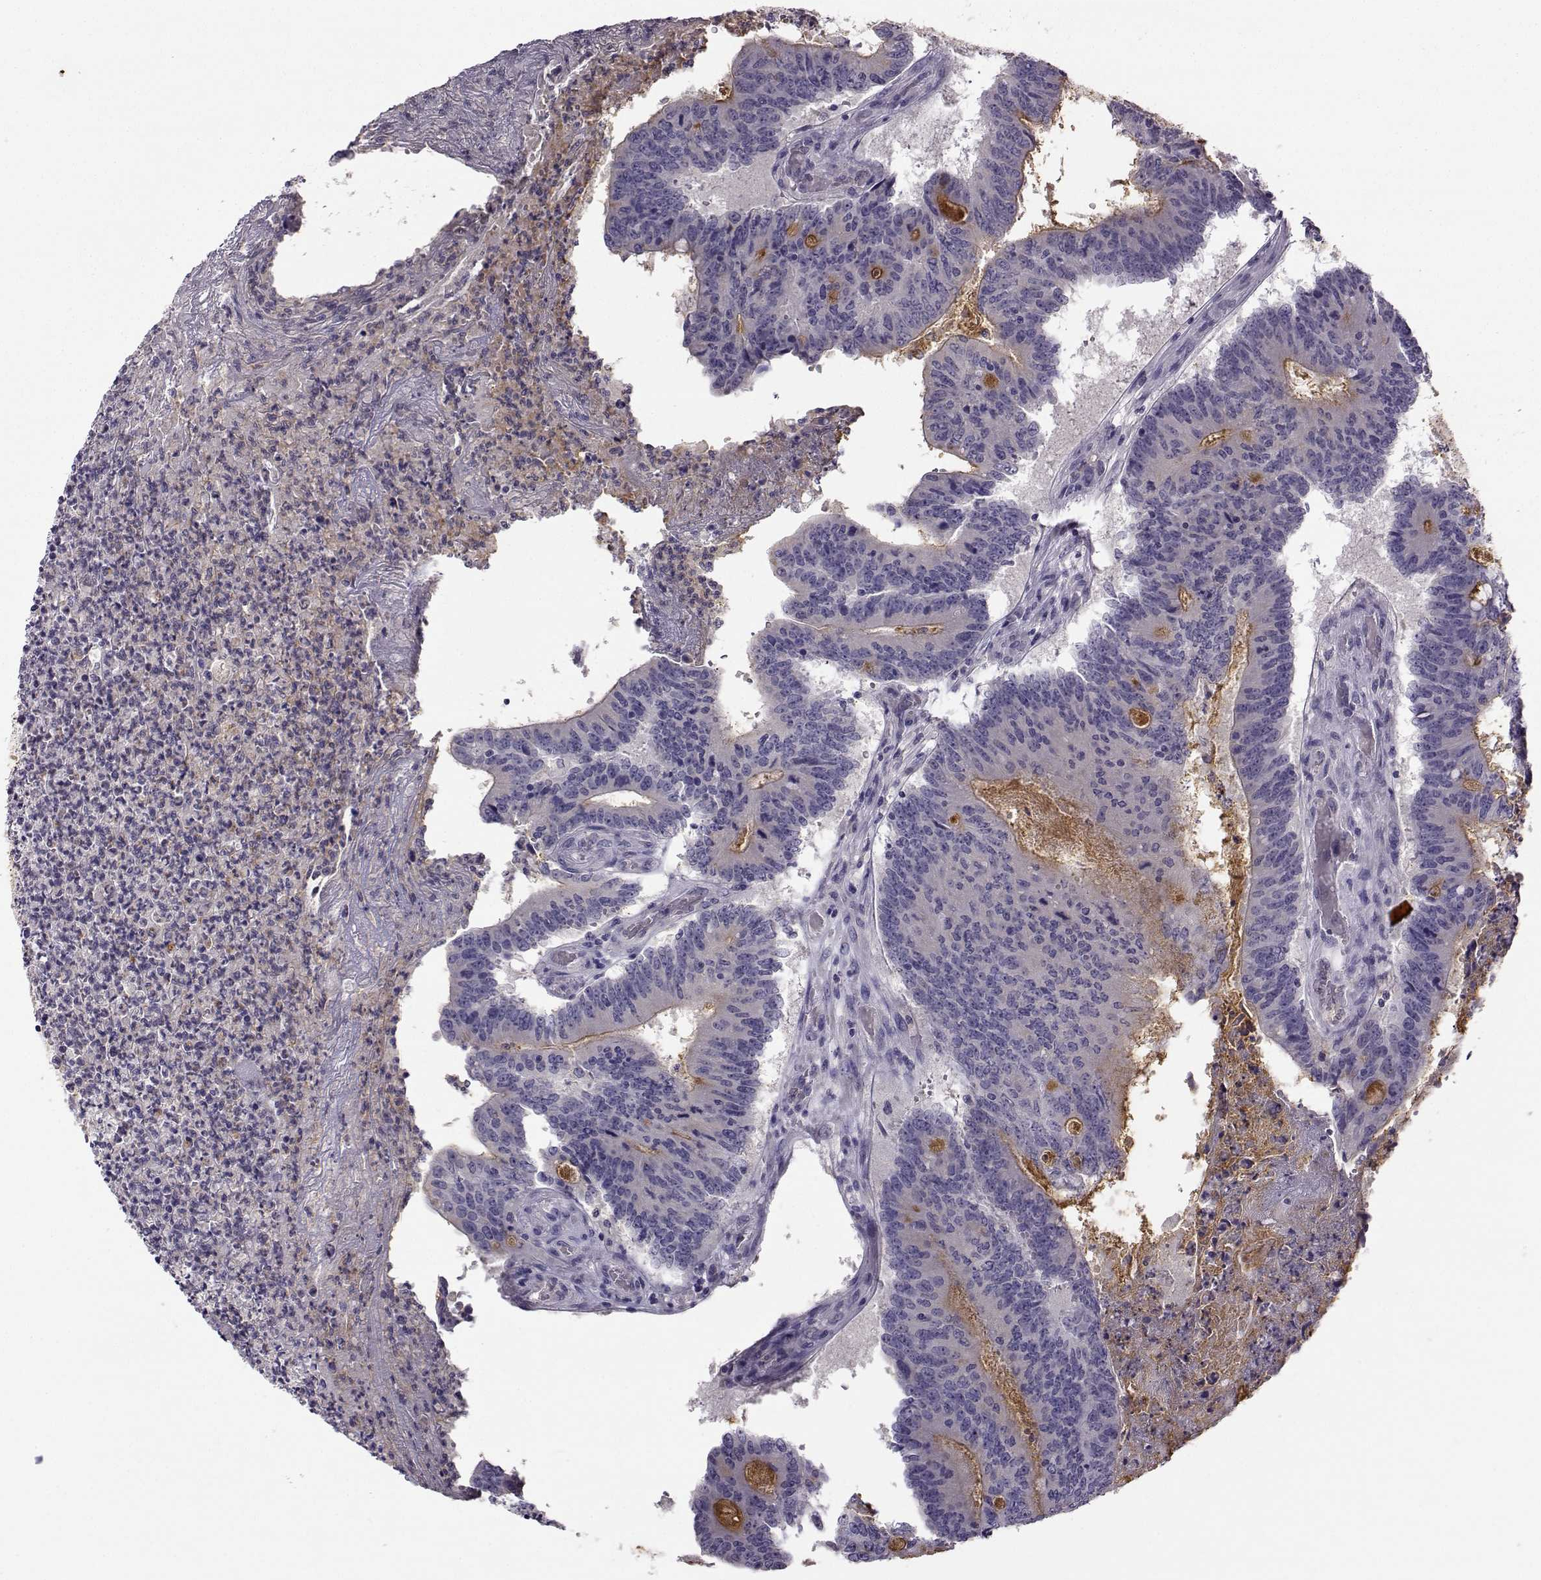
{"staining": {"intensity": "weak", "quantity": "<25%", "location": "cytoplasmic/membranous"}, "tissue": "colorectal cancer", "cell_type": "Tumor cells", "image_type": "cancer", "snomed": [{"axis": "morphology", "description": "Adenocarcinoma, NOS"}, {"axis": "topography", "description": "Colon"}], "caption": "IHC of colorectal adenocarcinoma reveals no positivity in tumor cells. (Brightfield microscopy of DAB immunohistochemistry at high magnification).", "gene": "FCAMR", "patient": {"sex": "female", "age": 70}}